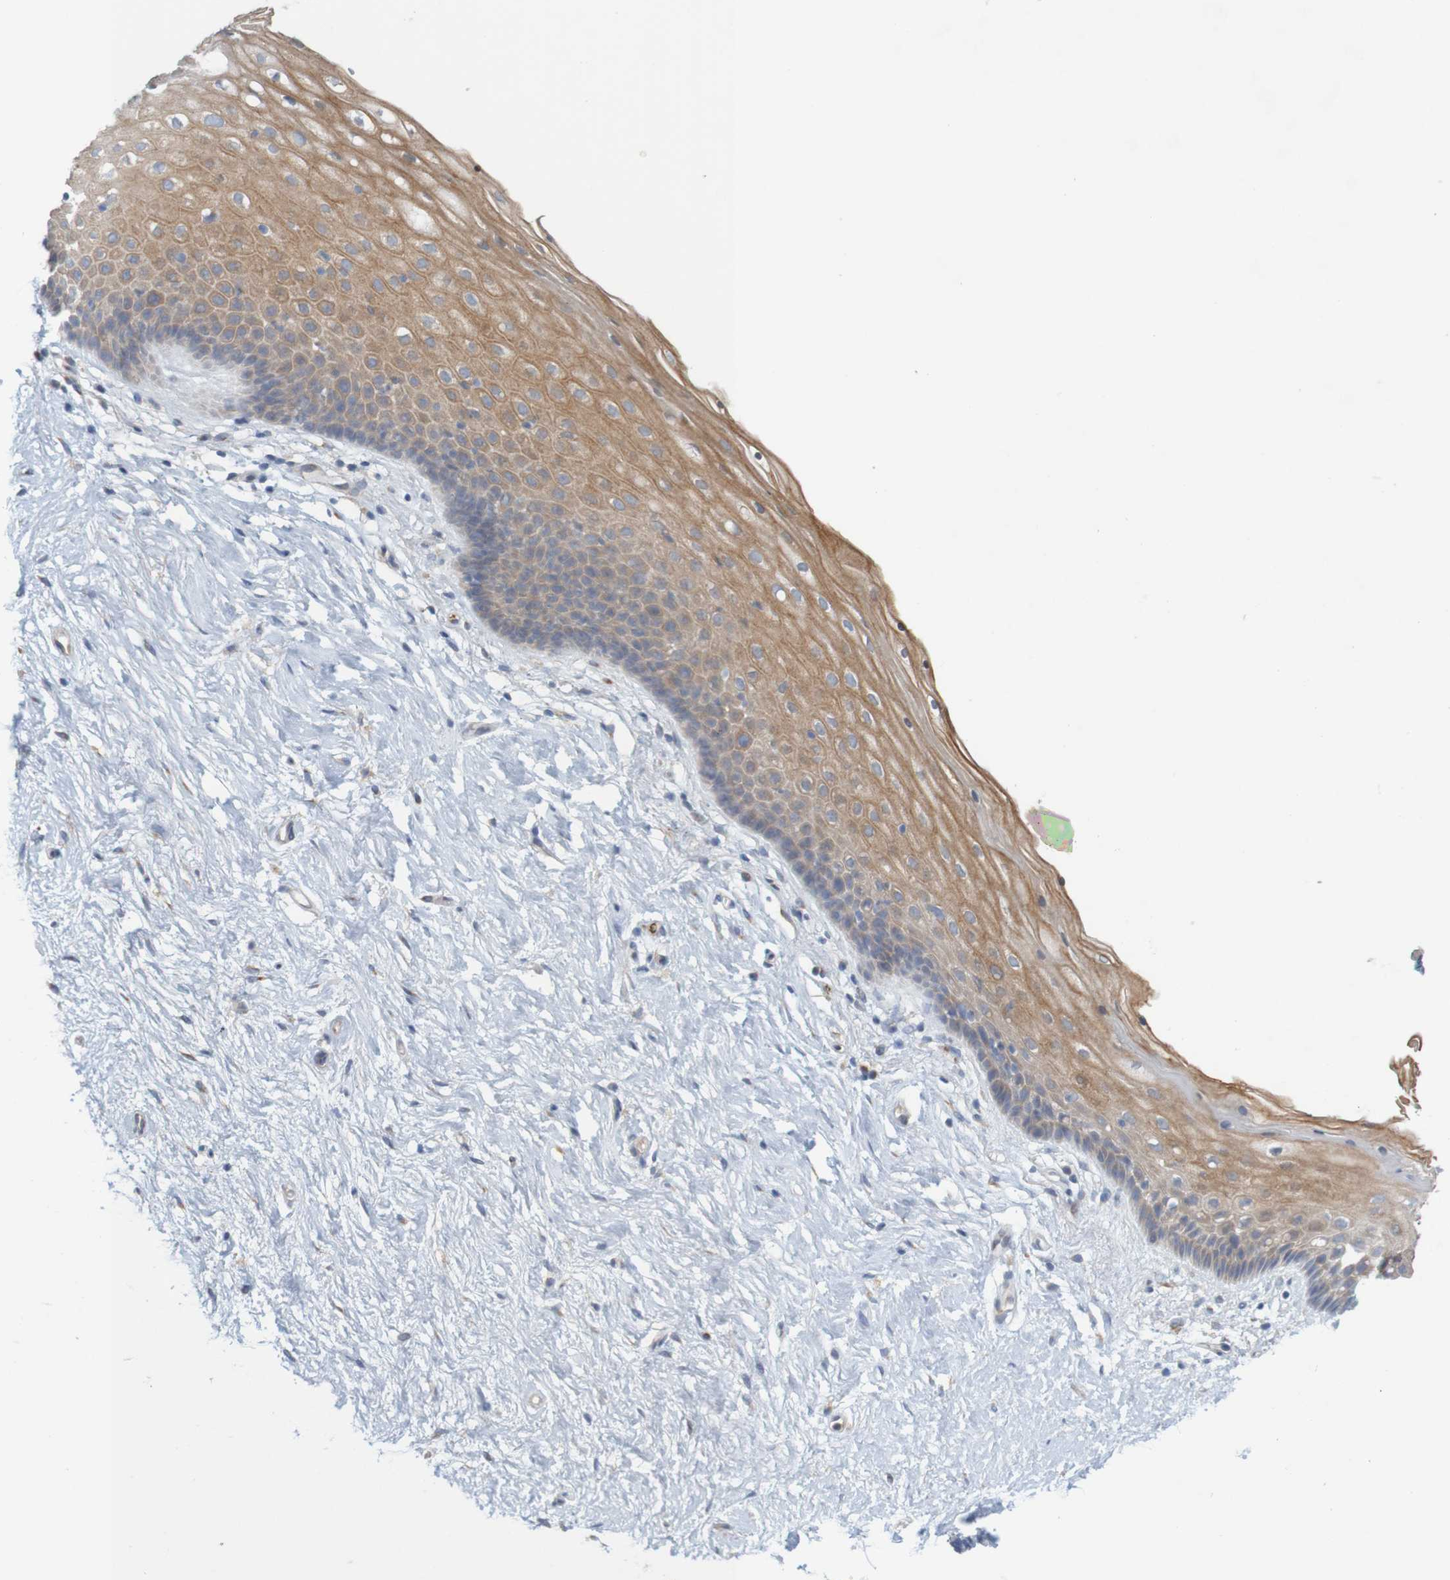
{"staining": {"intensity": "moderate", "quantity": ">75%", "location": "cytoplasmic/membranous"}, "tissue": "vagina", "cell_type": "Squamous epithelial cells", "image_type": "normal", "snomed": [{"axis": "morphology", "description": "Normal tissue, NOS"}, {"axis": "topography", "description": "Vagina"}], "caption": "An IHC image of unremarkable tissue is shown. Protein staining in brown labels moderate cytoplasmic/membranous positivity in vagina within squamous epithelial cells.", "gene": "KRT23", "patient": {"sex": "female", "age": 44}}